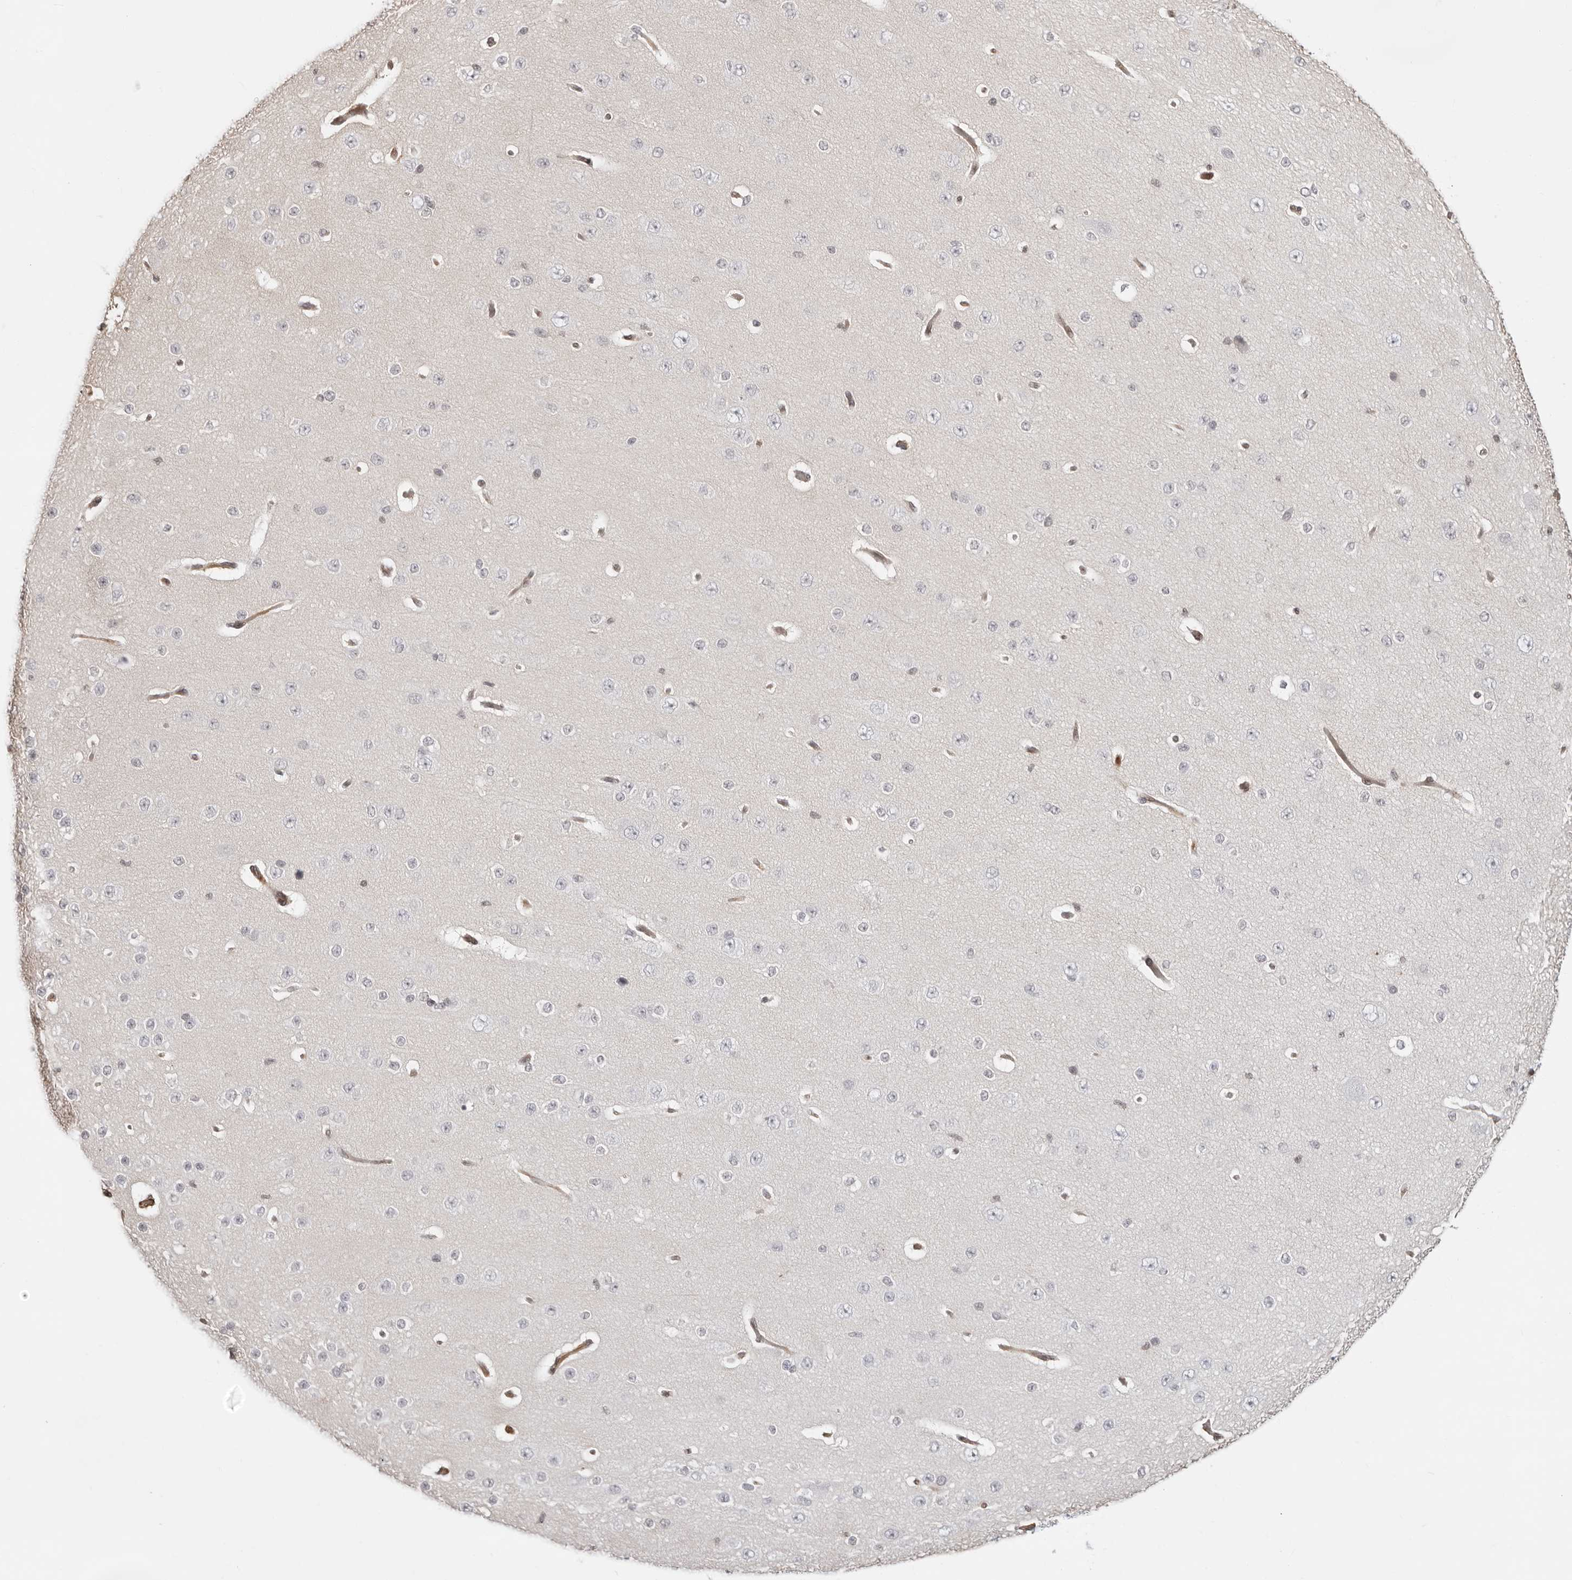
{"staining": {"intensity": "moderate", "quantity": ">75%", "location": "cytoplasmic/membranous"}, "tissue": "cerebral cortex", "cell_type": "Endothelial cells", "image_type": "normal", "snomed": [{"axis": "morphology", "description": "Normal tissue, NOS"}, {"axis": "morphology", "description": "Developmental malformation"}, {"axis": "topography", "description": "Cerebral cortex"}], "caption": "Immunohistochemical staining of unremarkable human cerebral cortex shows >75% levels of moderate cytoplasmic/membranous protein staining in approximately >75% of endothelial cells.", "gene": "UNK", "patient": {"sex": "female", "age": 30}}